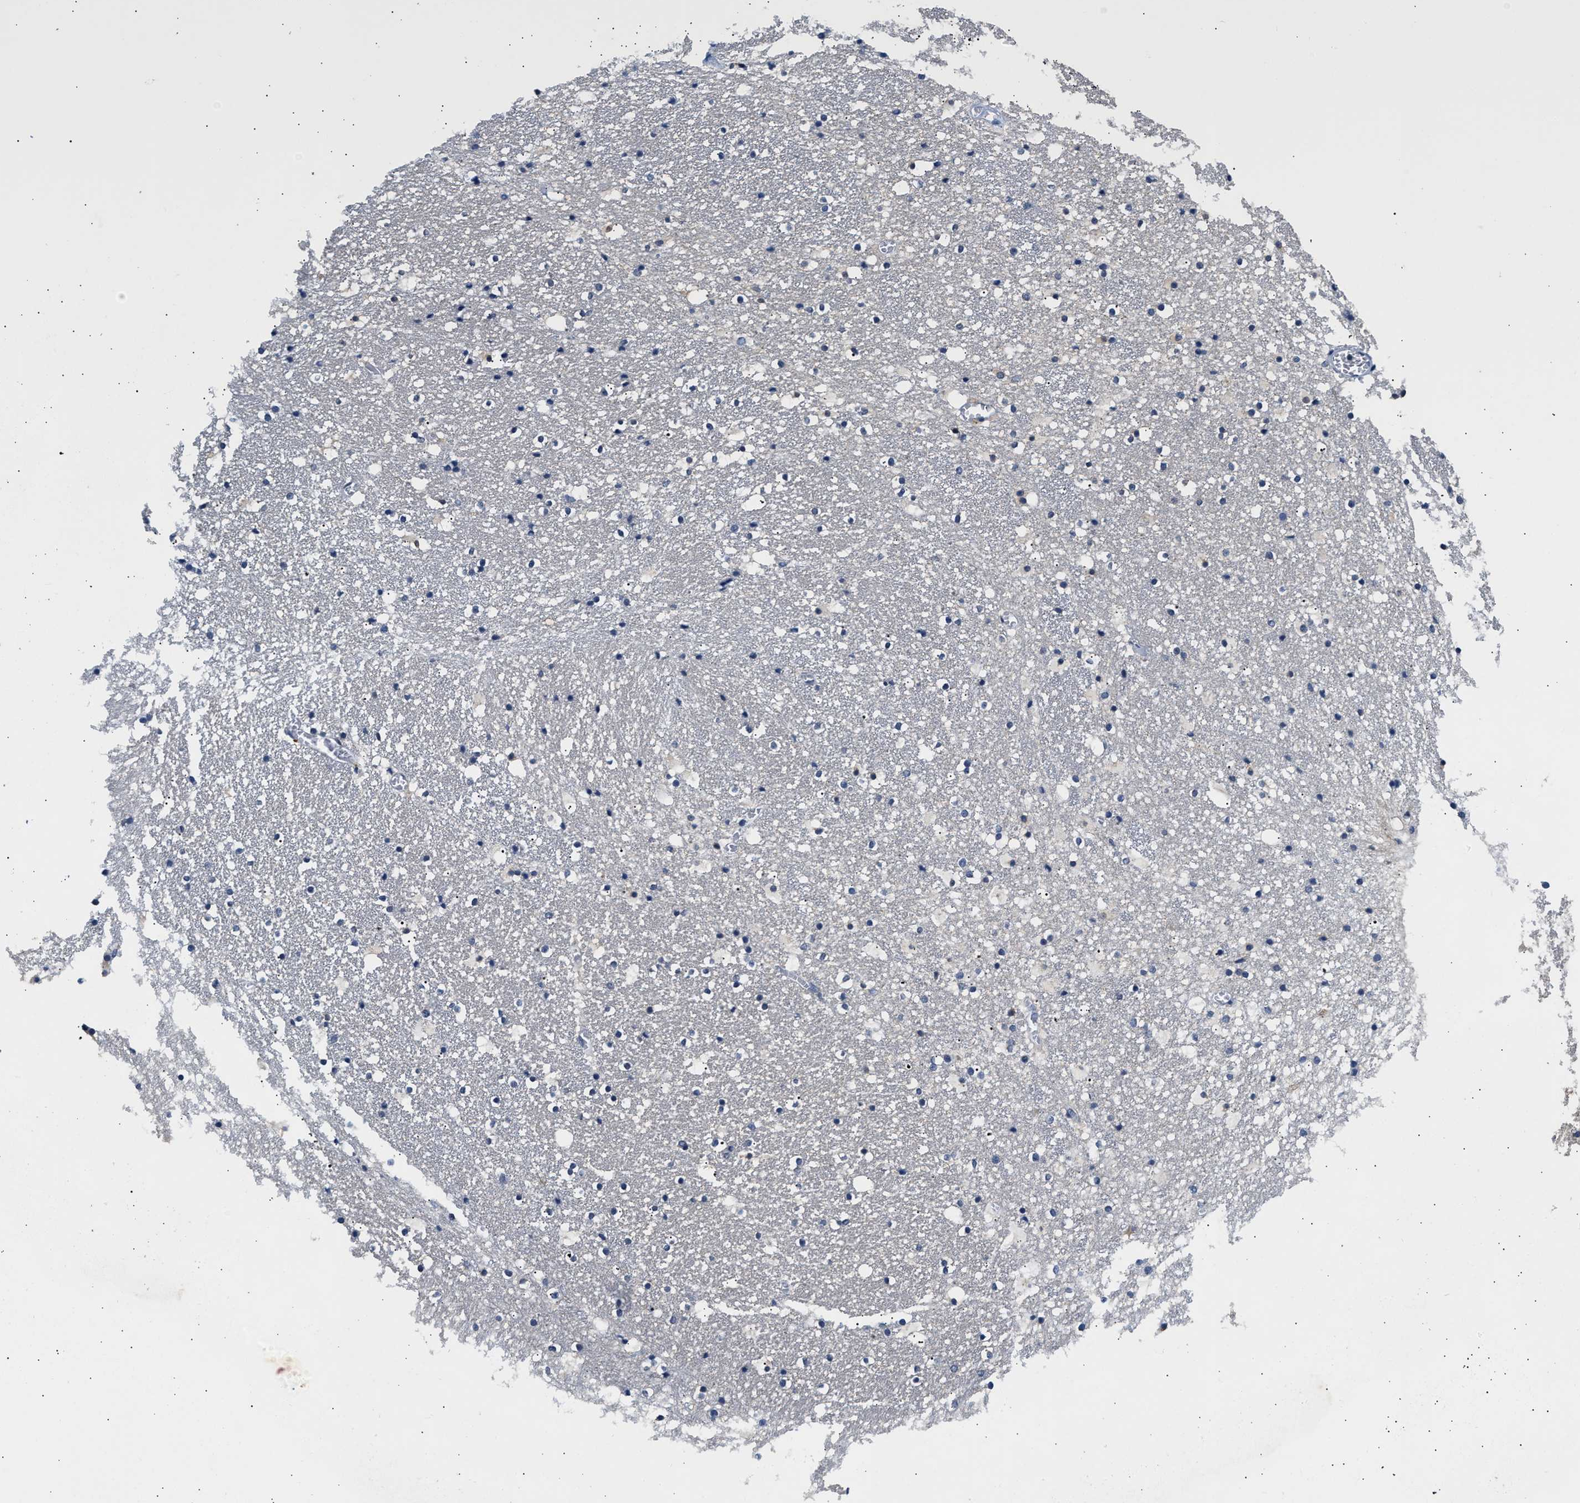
{"staining": {"intensity": "weak", "quantity": "<25%", "location": "cytoplasmic/membranous,nuclear"}, "tissue": "caudate", "cell_type": "Glial cells", "image_type": "normal", "snomed": [{"axis": "morphology", "description": "Normal tissue, NOS"}, {"axis": "topography", "description": "Lateral ventricle wall"}], "caption": "High magnification brightfield microscopy of benign caudate stained with DAB (brown) and counterstained with hematoxylin (blue): glial cells show no significant expression.", "gene": "PPM1L", "patient": {"sex": "male", "age": 45}}